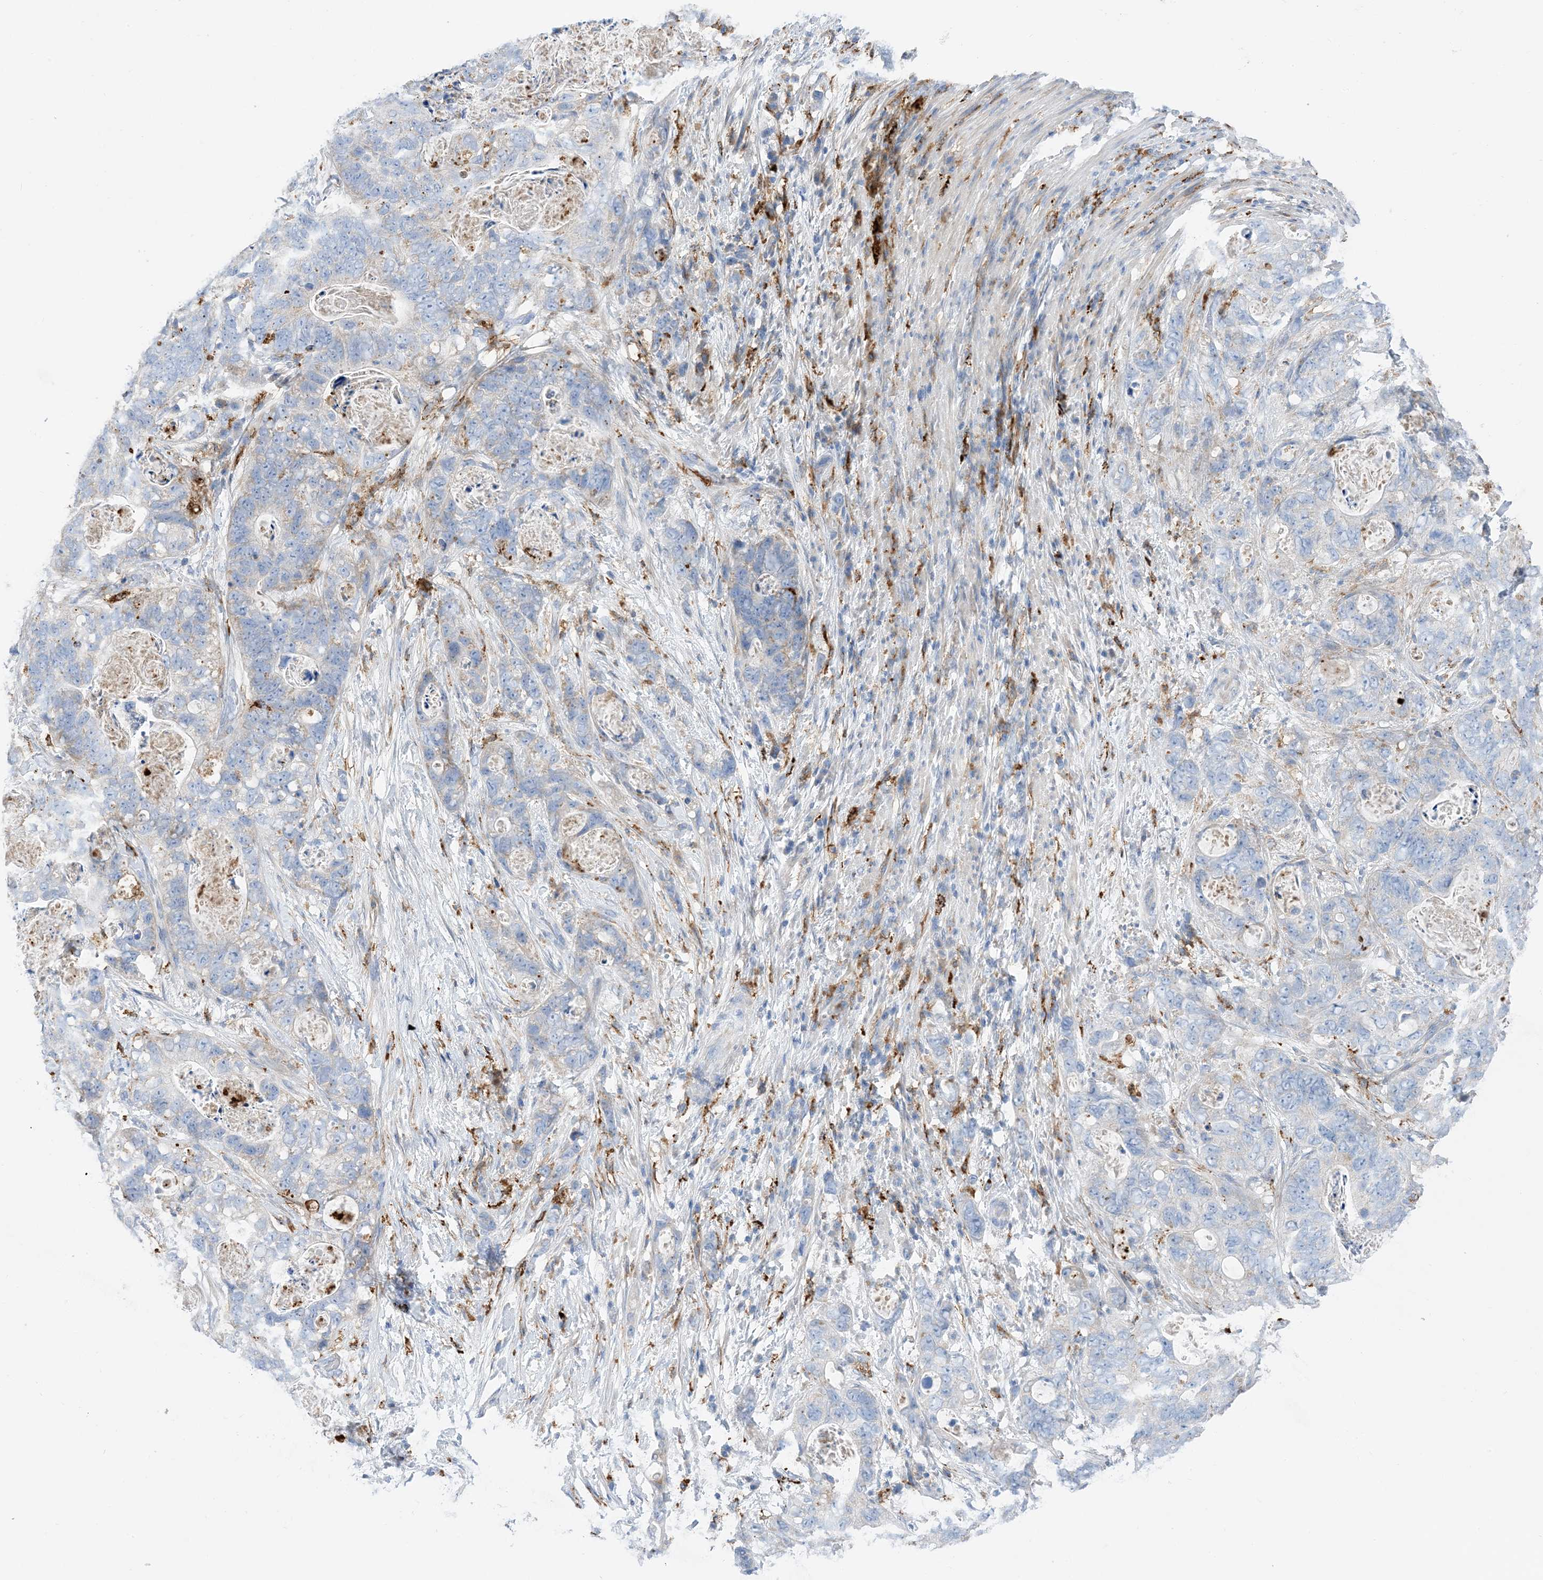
{"staining": {"intensity": "negative", "quantity": "none", "location": "none"}, "tissue": "stomach cancer", "cell_type": "Tumor cells", "image_type": "cancer", "snomed": [{"axis": "morphology", "description": "Adenocarcinoma, NOS"}, {"axis": "topography", "description": "Stomach"}], "caption": "The image demonstrates no staining of tumor cells in stomach cancer (adenocarcinoma).", "gene": "DPH3", "patient": {"sex": "female", "age": 89}}